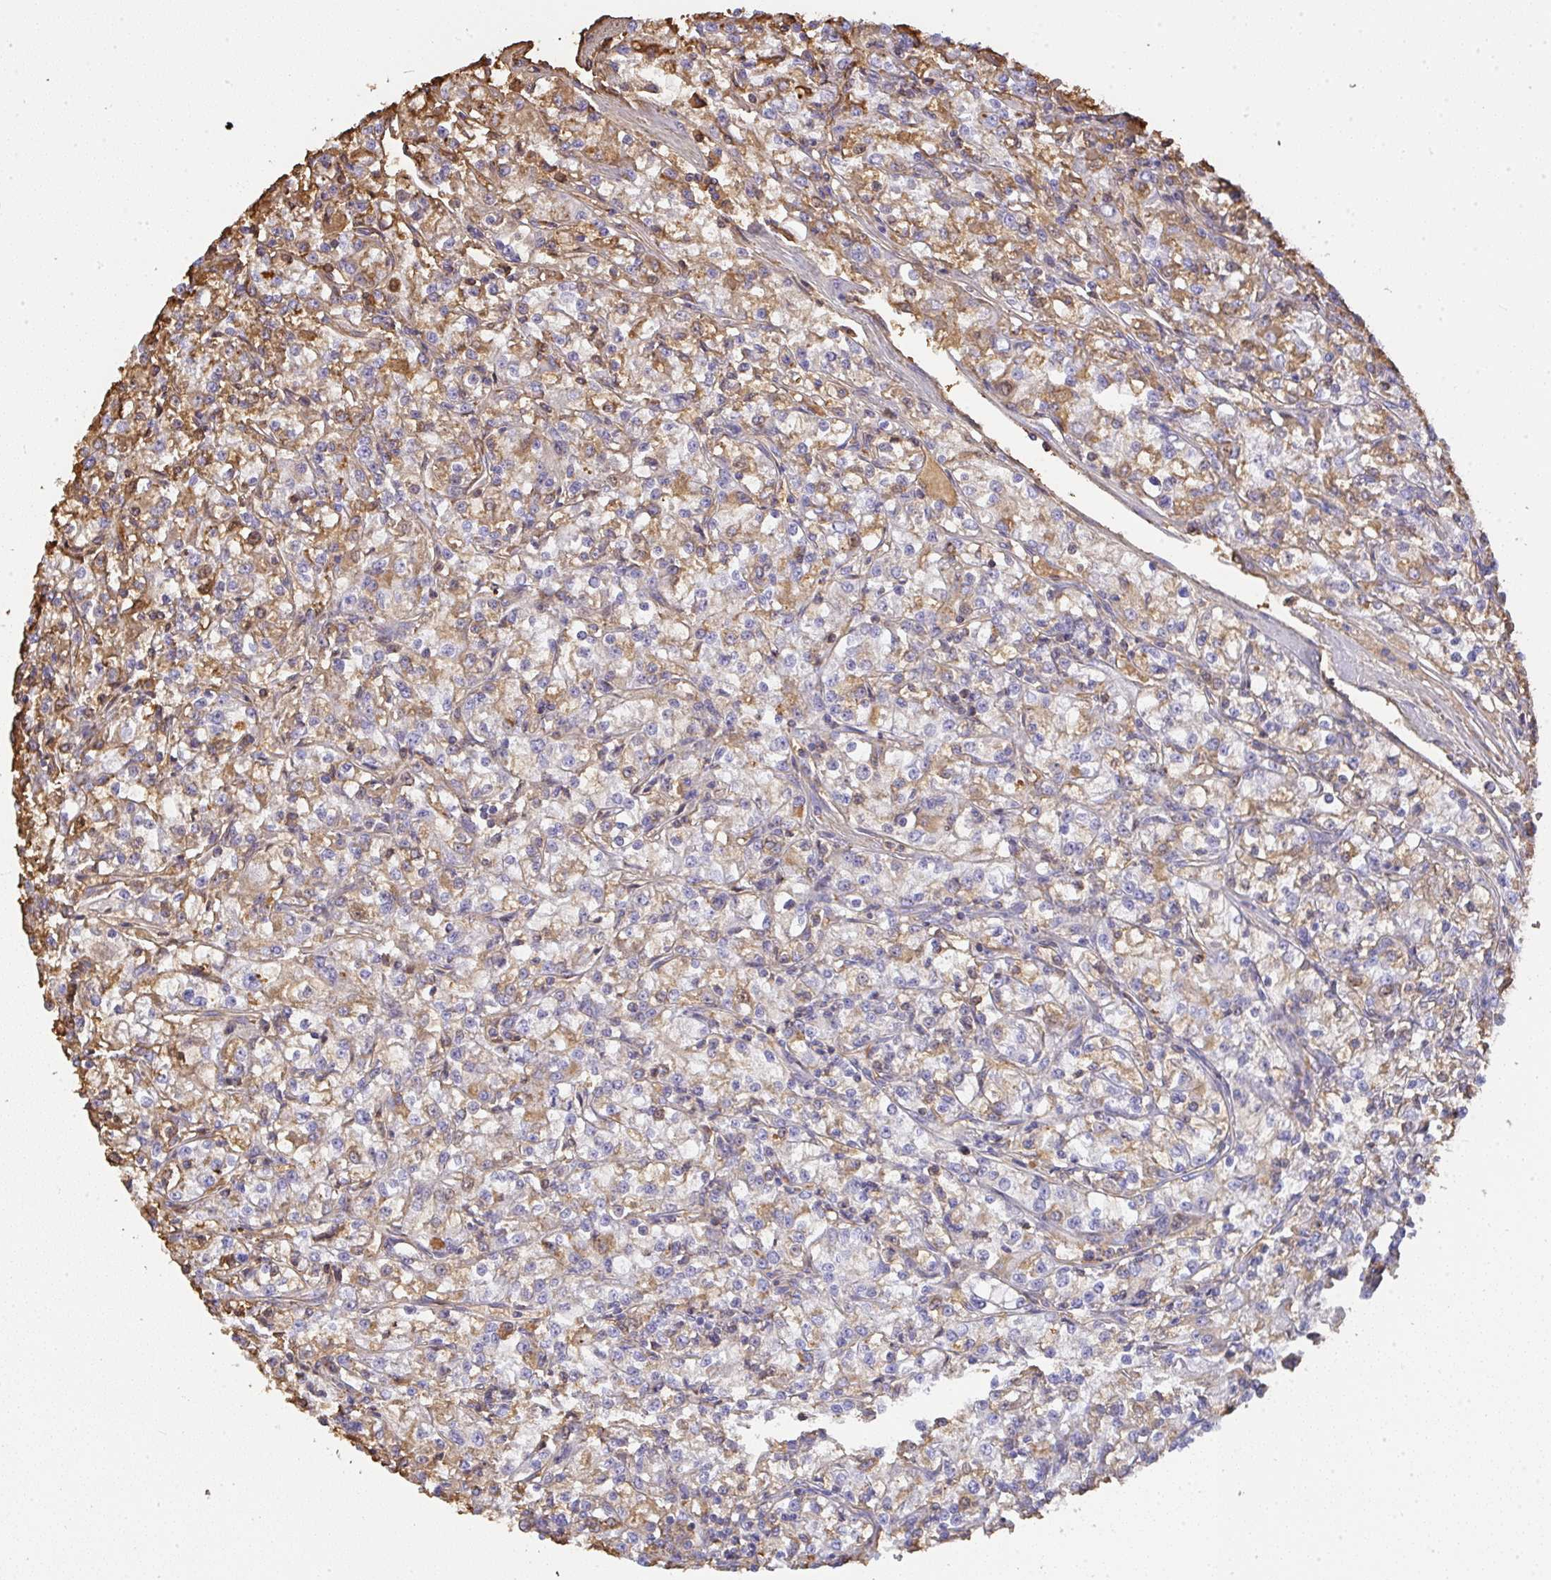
{"staining": {"intensity": "moderate", "quantity": "25%-75%", "location": "cytoplasmic/membranous"}, "tissue": "renal cancer", "cell_type": "Tumor cells", "image_type": "cancer", "snomed": [{"axis": "morphology", "description": "Adenocarcinoma, NOS"}, {"axis": "topography", "description": "Kidney"}], "caption": "Moderate cytoplasmic/membranous staining is appreciated in about 25%-75% of tumor cells in adenocarcinoma (renal). (DAB (3,3'-diaminobenzidine) IHC with brightfield microscopy, high magnification).", "gene": "SMYD5", "patient": {"sex": "female", "age": 59}}